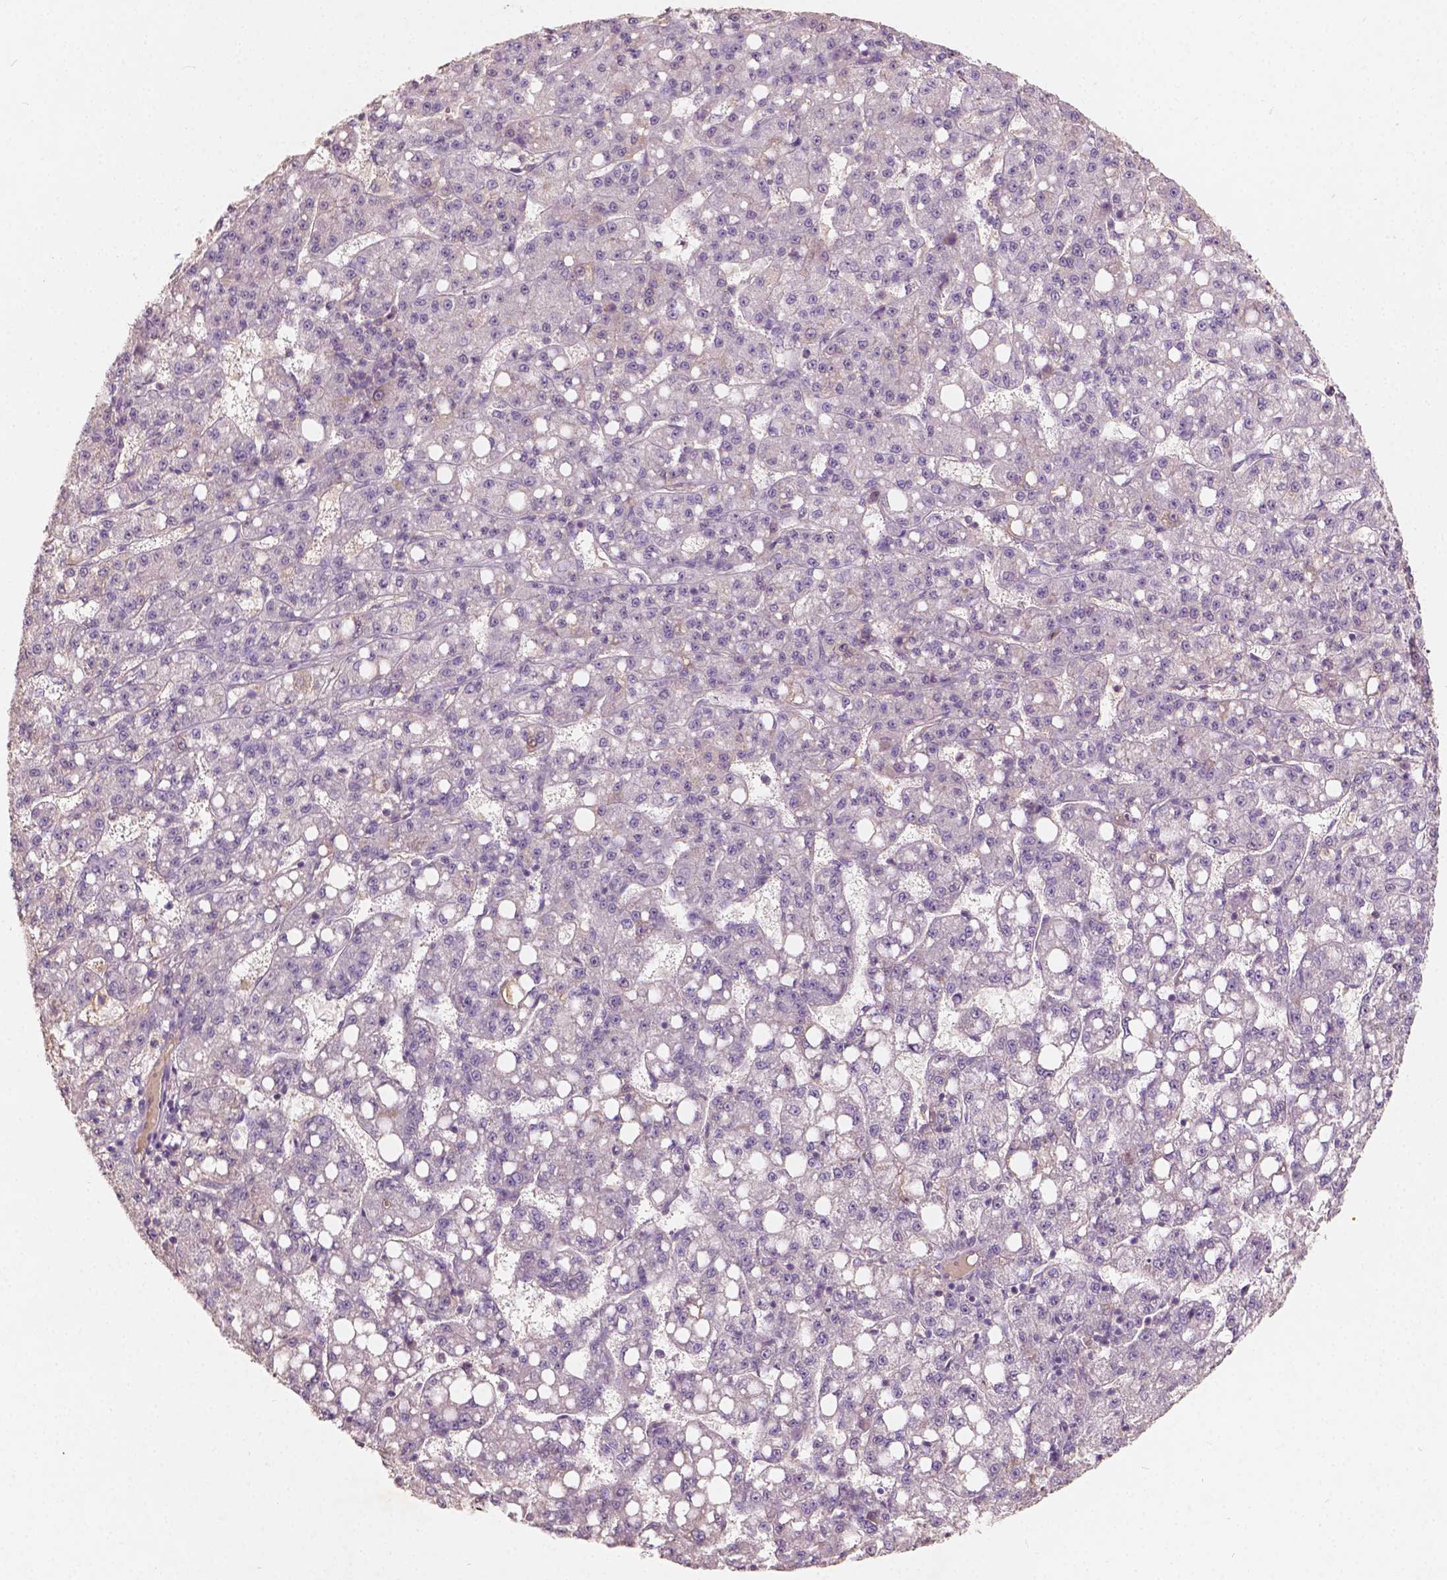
{"staining": {"intensity": "negative", "quantity": "none", "location": "none"}, "tissue": "liver cancer", "cell_type": "Tumor cells", "image_type": "cancer", "snomed": [{"axis": "morphology", "description": "Carcinoma, Hepatocellular, NOS"}, {"axis": "topography", "description": "Liver"}], "caption": "IHC image of human liver cancer stained for a protein (brown), which reveals no expression in tumor cells.", "gene": "SOX15", "patient": {"sex": "female", "age": 65}}